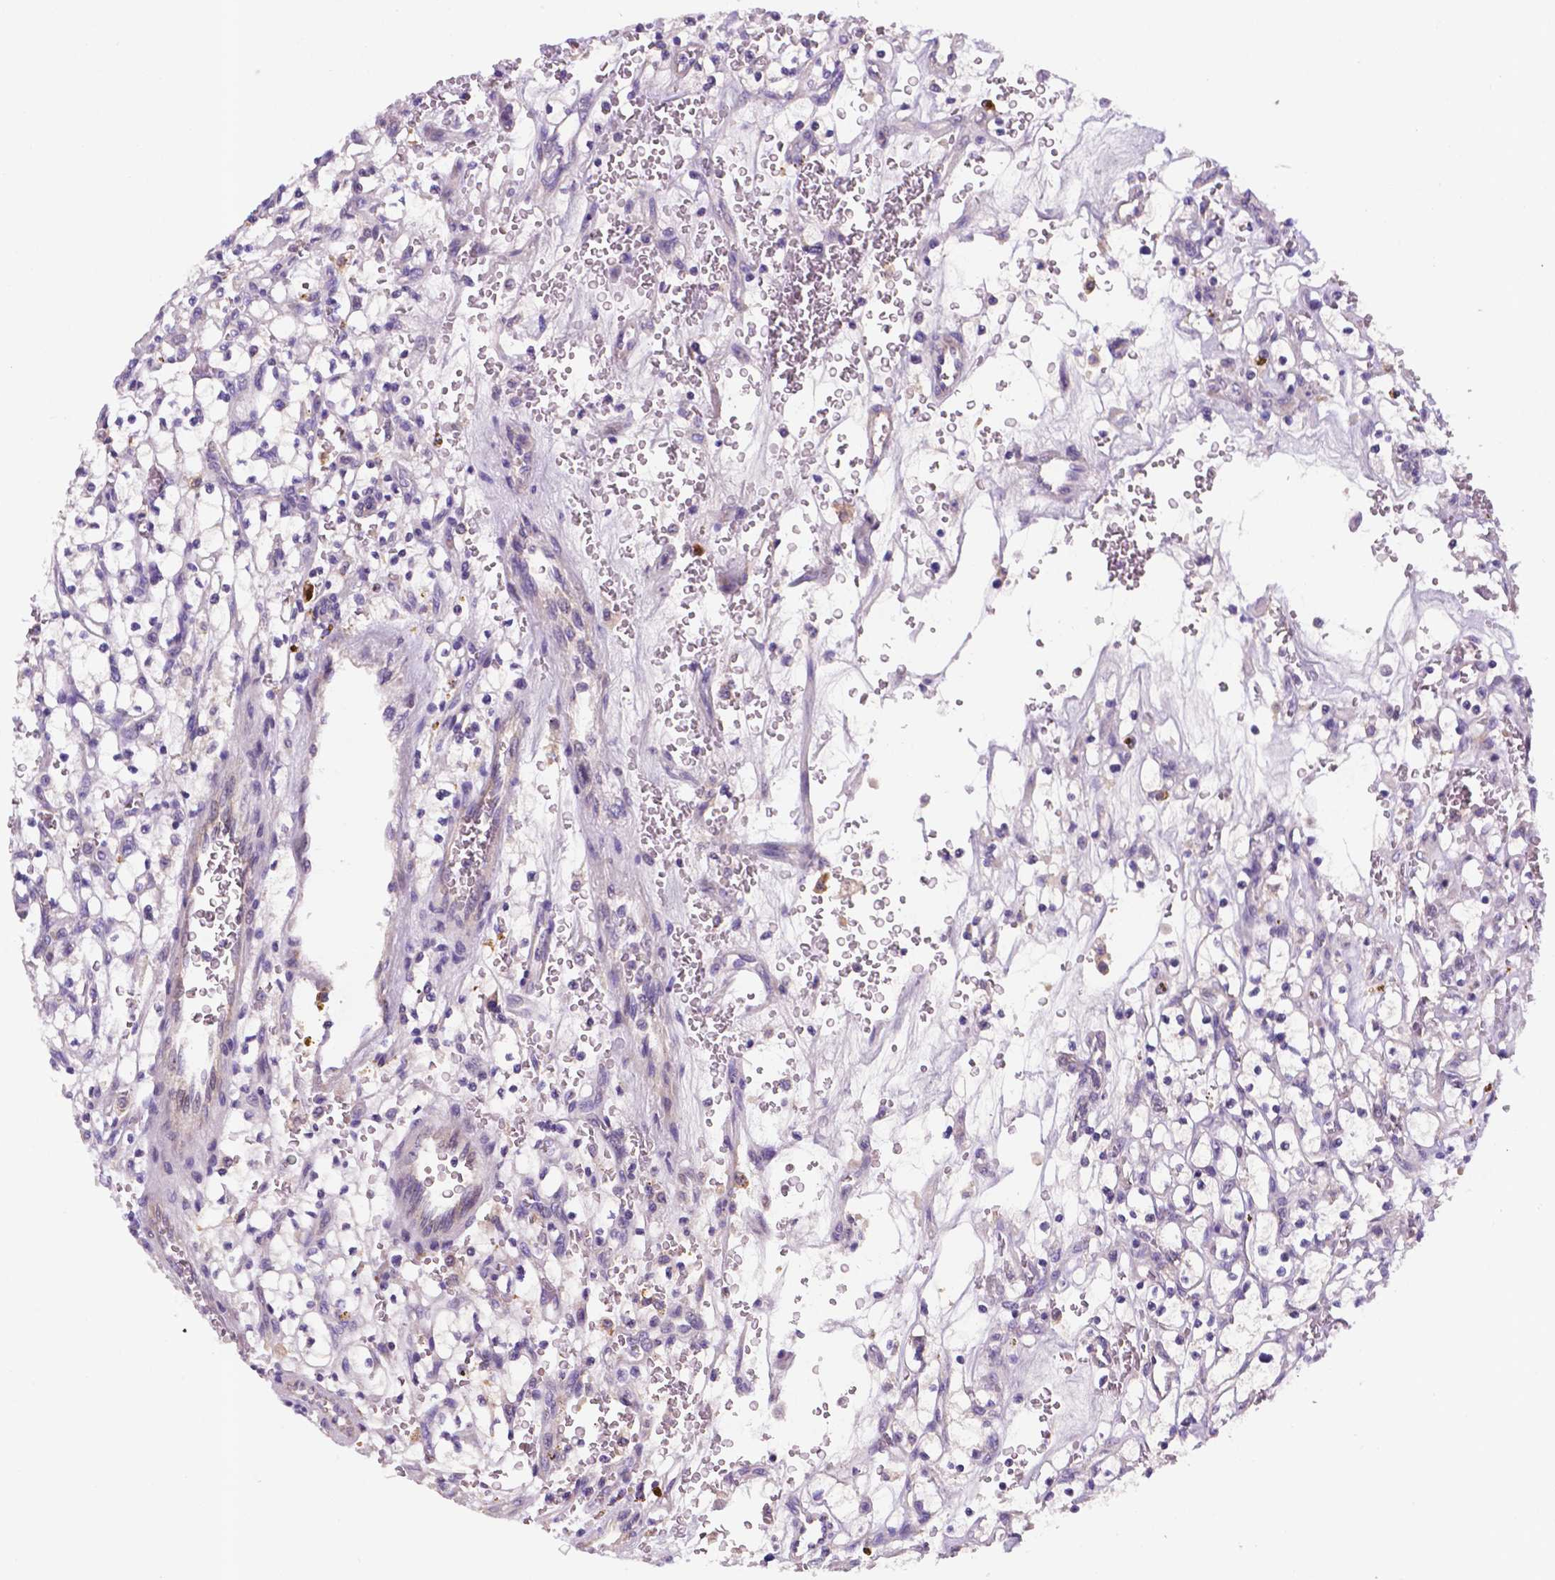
{"staining": {"intensity": "negative", "quantity": "none", "location": "none"}, "tissue": "renal cancer", "cell_type": "Tumor cells", "image_type": "cancer", "snomed": [{"axis": "morphology", "description": "Adenocarcinoma, NOS"}, {"axis": "topography", "description": "Kidney"}], "caption": "High magnification brightfield microscopy of renal cancer stained with DAB (brown) and counterstained with hematoxylin (blue): tumor cells show no significant staining.", "gene": "TM4SF20", "patient": {"sex": "female", "age": 64}}